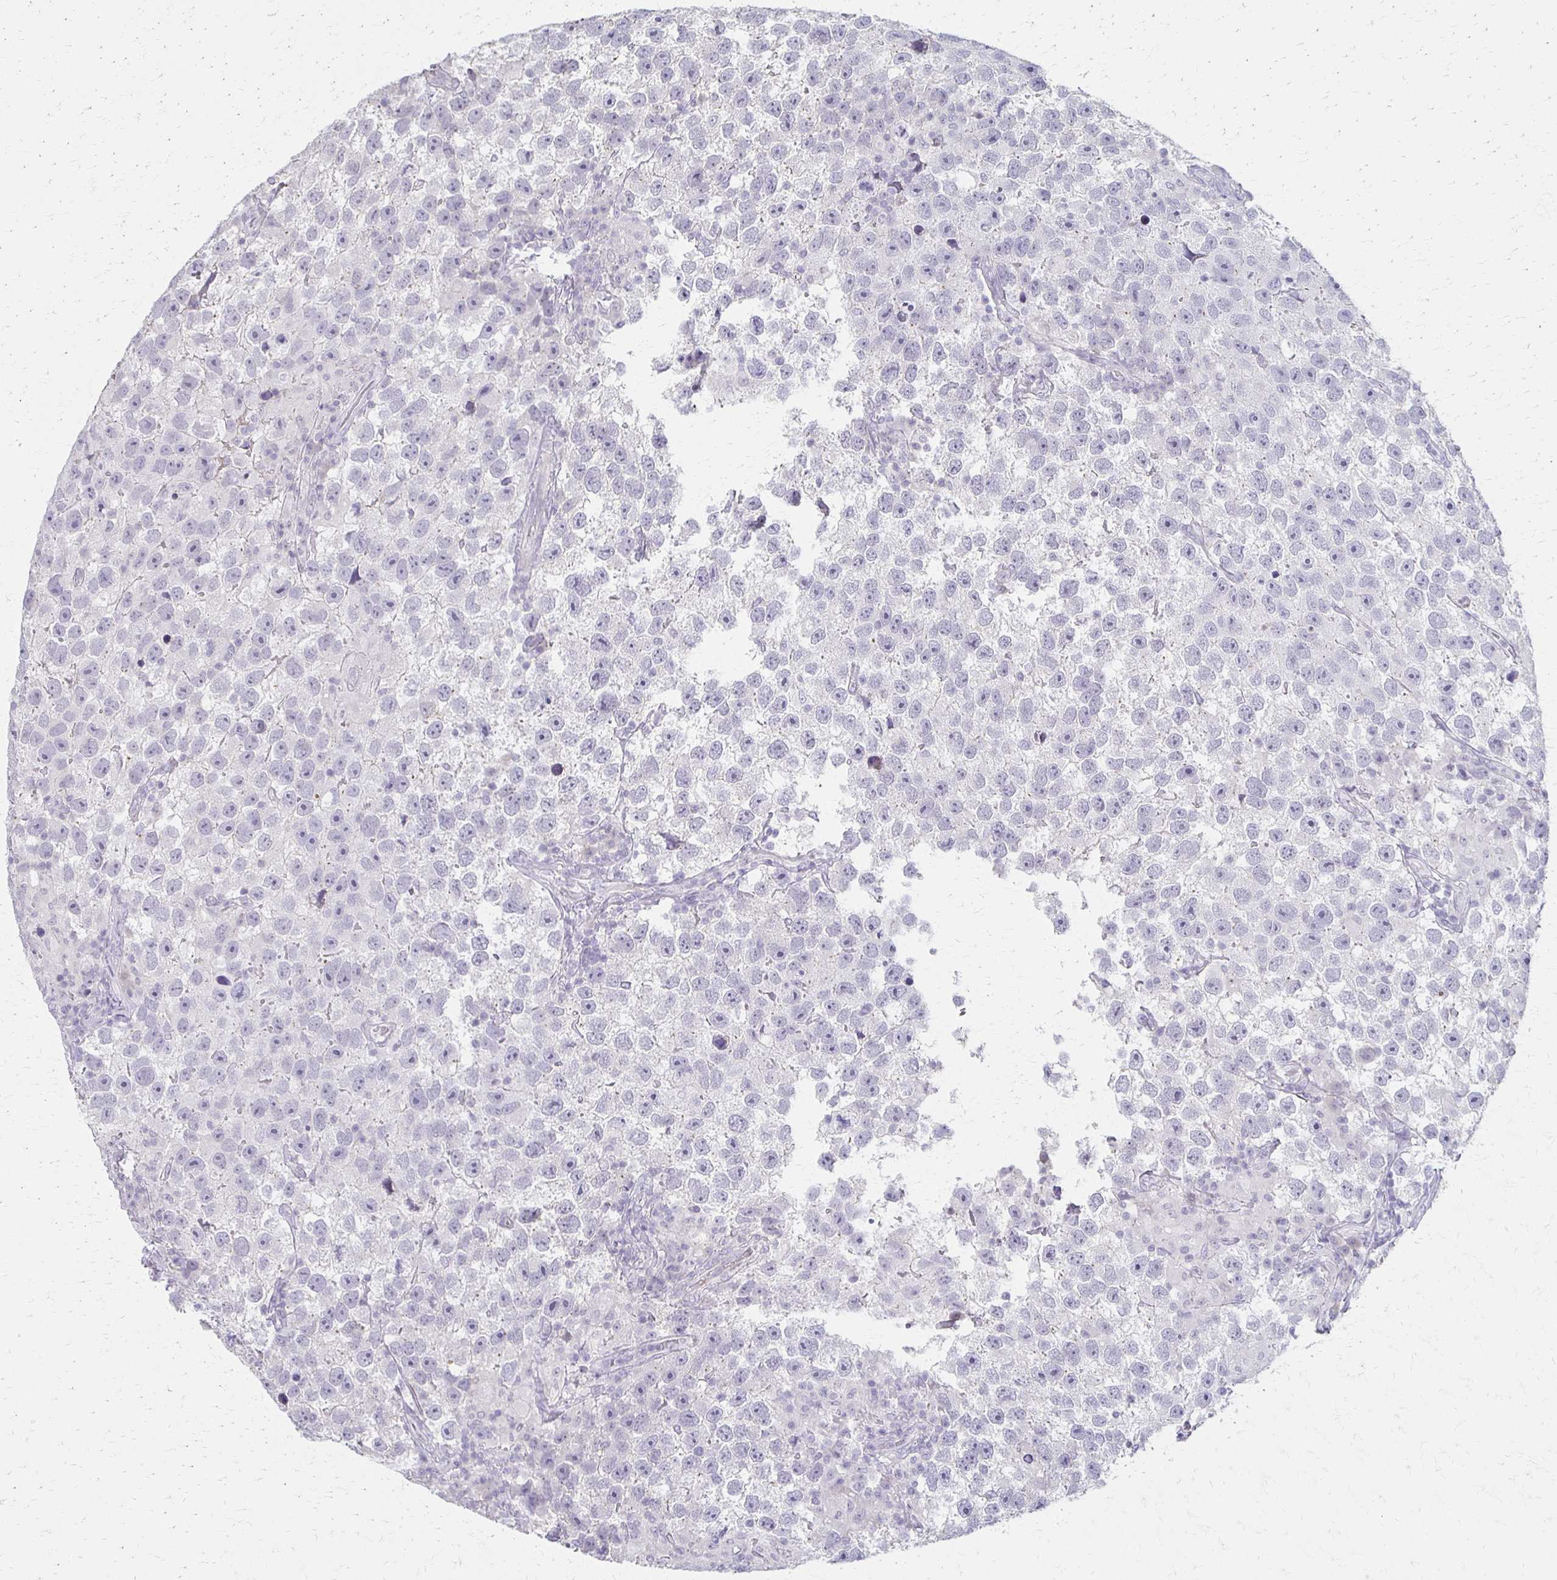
{"staining": {"intensity": "negative", "quantity": "none", "location": "none"}, "tissue": "testis cancer", "cell_type": "Tumor cells", "image_type": "cancer", "snomed": [{"axis": "morphology", "description": "Seminoma, NOS"}, {"axis": "topography", "description": "Testis"}], "caption": "Protein analysis of seminoma (testis) demonstrates no significant expression in tumor cells.", "gene": "FOXO4", "patient": {"sex": "male", "age": 26}}